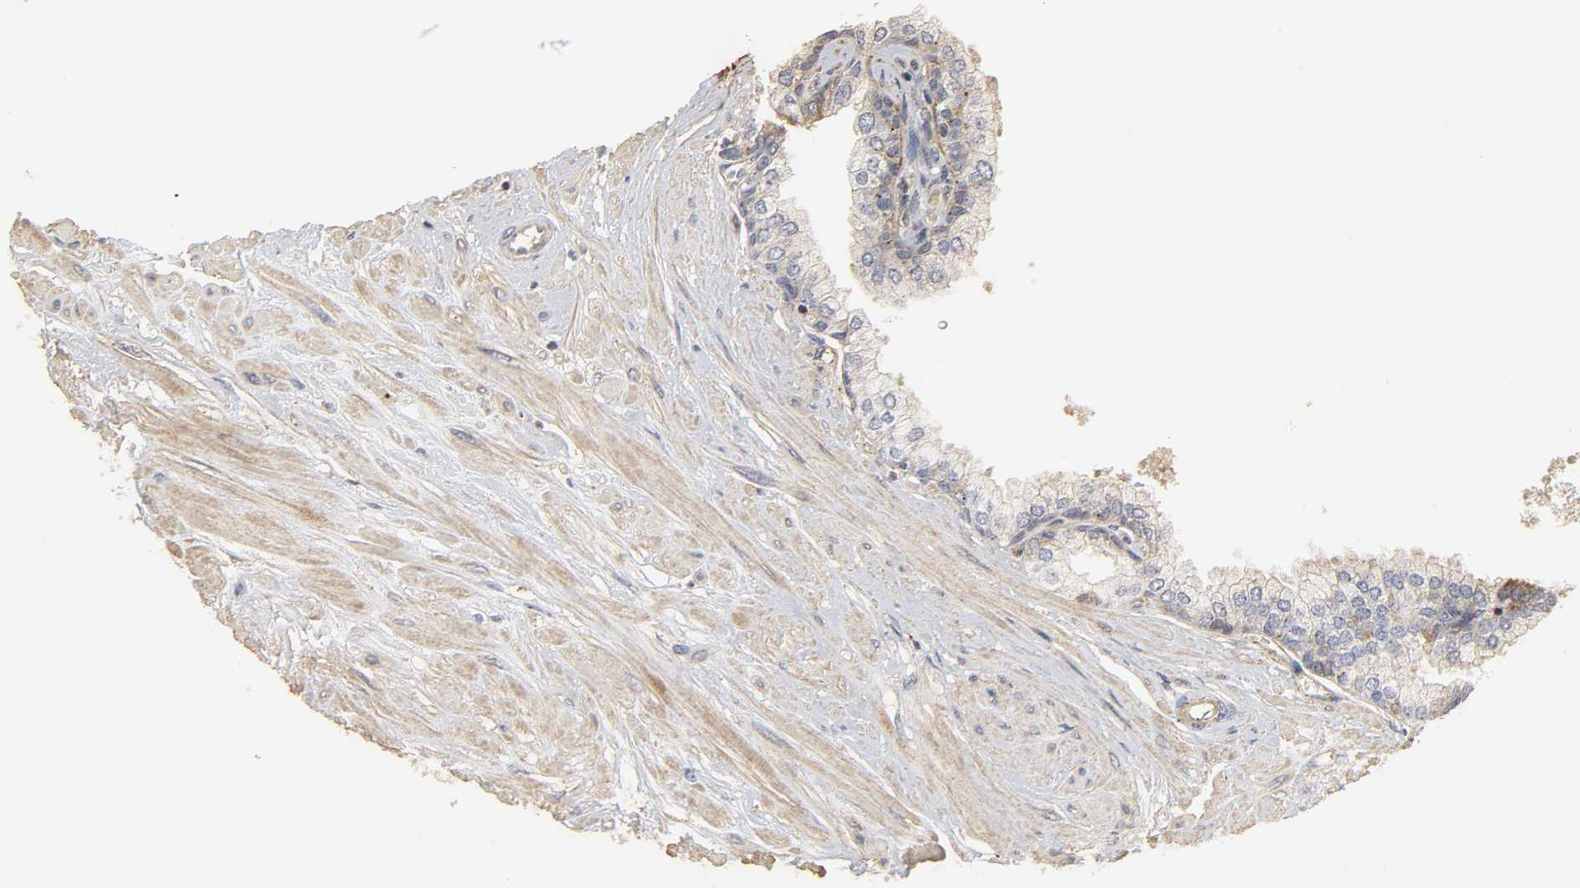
{"staining": {"intensity": "moderate", "quantity": ">75%", "location": "cytoplasmic/membranous"}, "tissue": "prostate", "cell_type": "Glandular cells", "image_type": "normal", "snomed": [{"axis": "morphology", "description": "Normal tissue, NOS"}, {"axis": "topography", "description": "Prostate"}], "caption": "This is an image of immunohistochemistry (IHC) staining of normal prostate, which shows moderate staining in the cytoplasmic/membranous of glandular cells.", "gene": "SH3GLB1", "patient": {"sex": "male", "age": 60}}